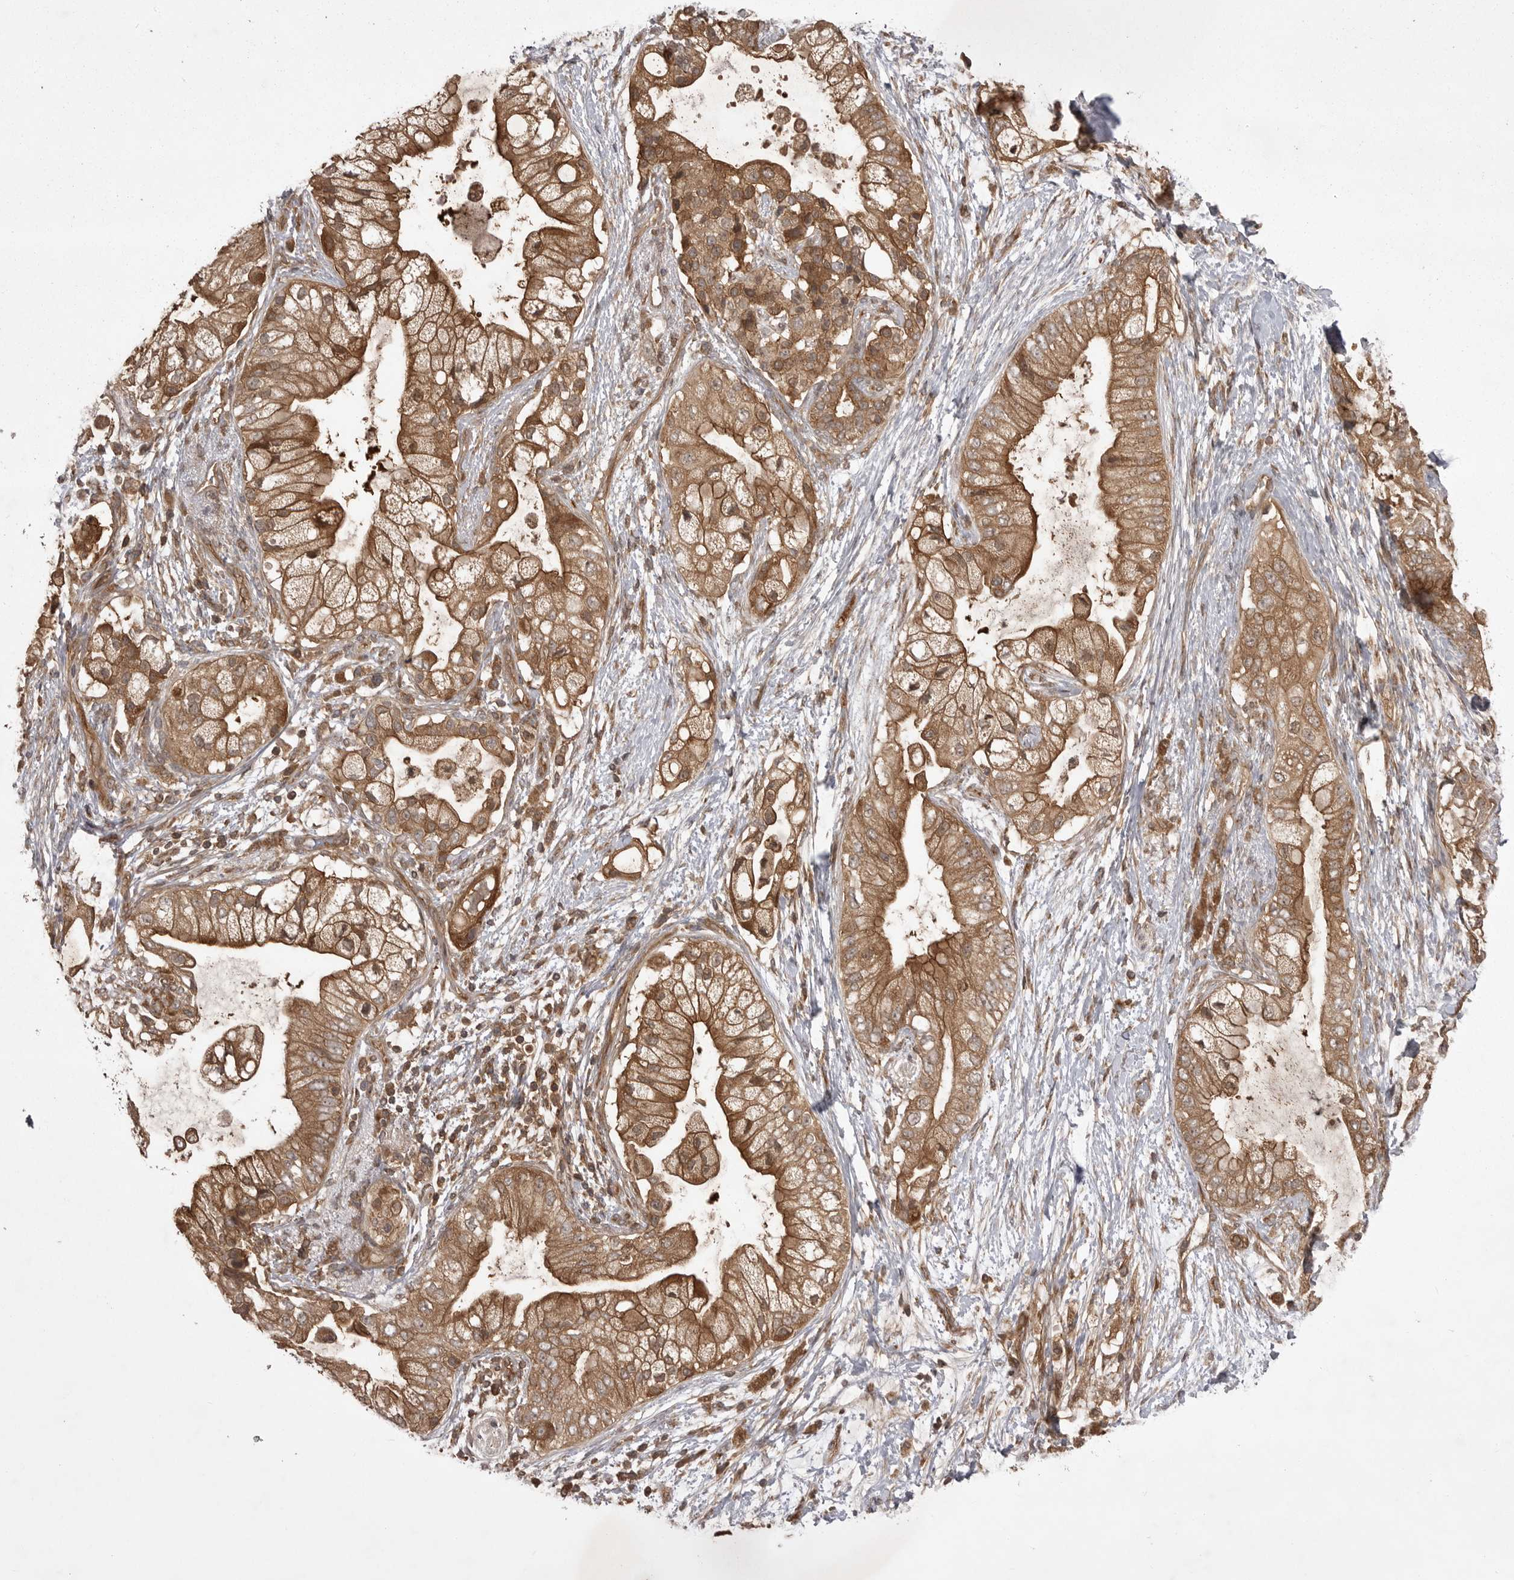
{"staining": {"intensity": "moderate", "quantity": ">75%", "location": "cytoplasmic/membranous"}, "tissue": "pancreatic cancer", "cell_type": "Tumor cells", "image_type": "cancer", "snomed": [{"axis": "morphology", "description": "Adenocarcinoma, NOS"}, {"axis": "topography", "description": "Pancreas"}], "caption": "Human pancreatic cancer stained with a brown dye reveals moderate cytoplasmic/membranous positive positivity in approximately >75% of tumor cells.", "gene": "STK24", "patient": {"sex": "male", "age": 53}}